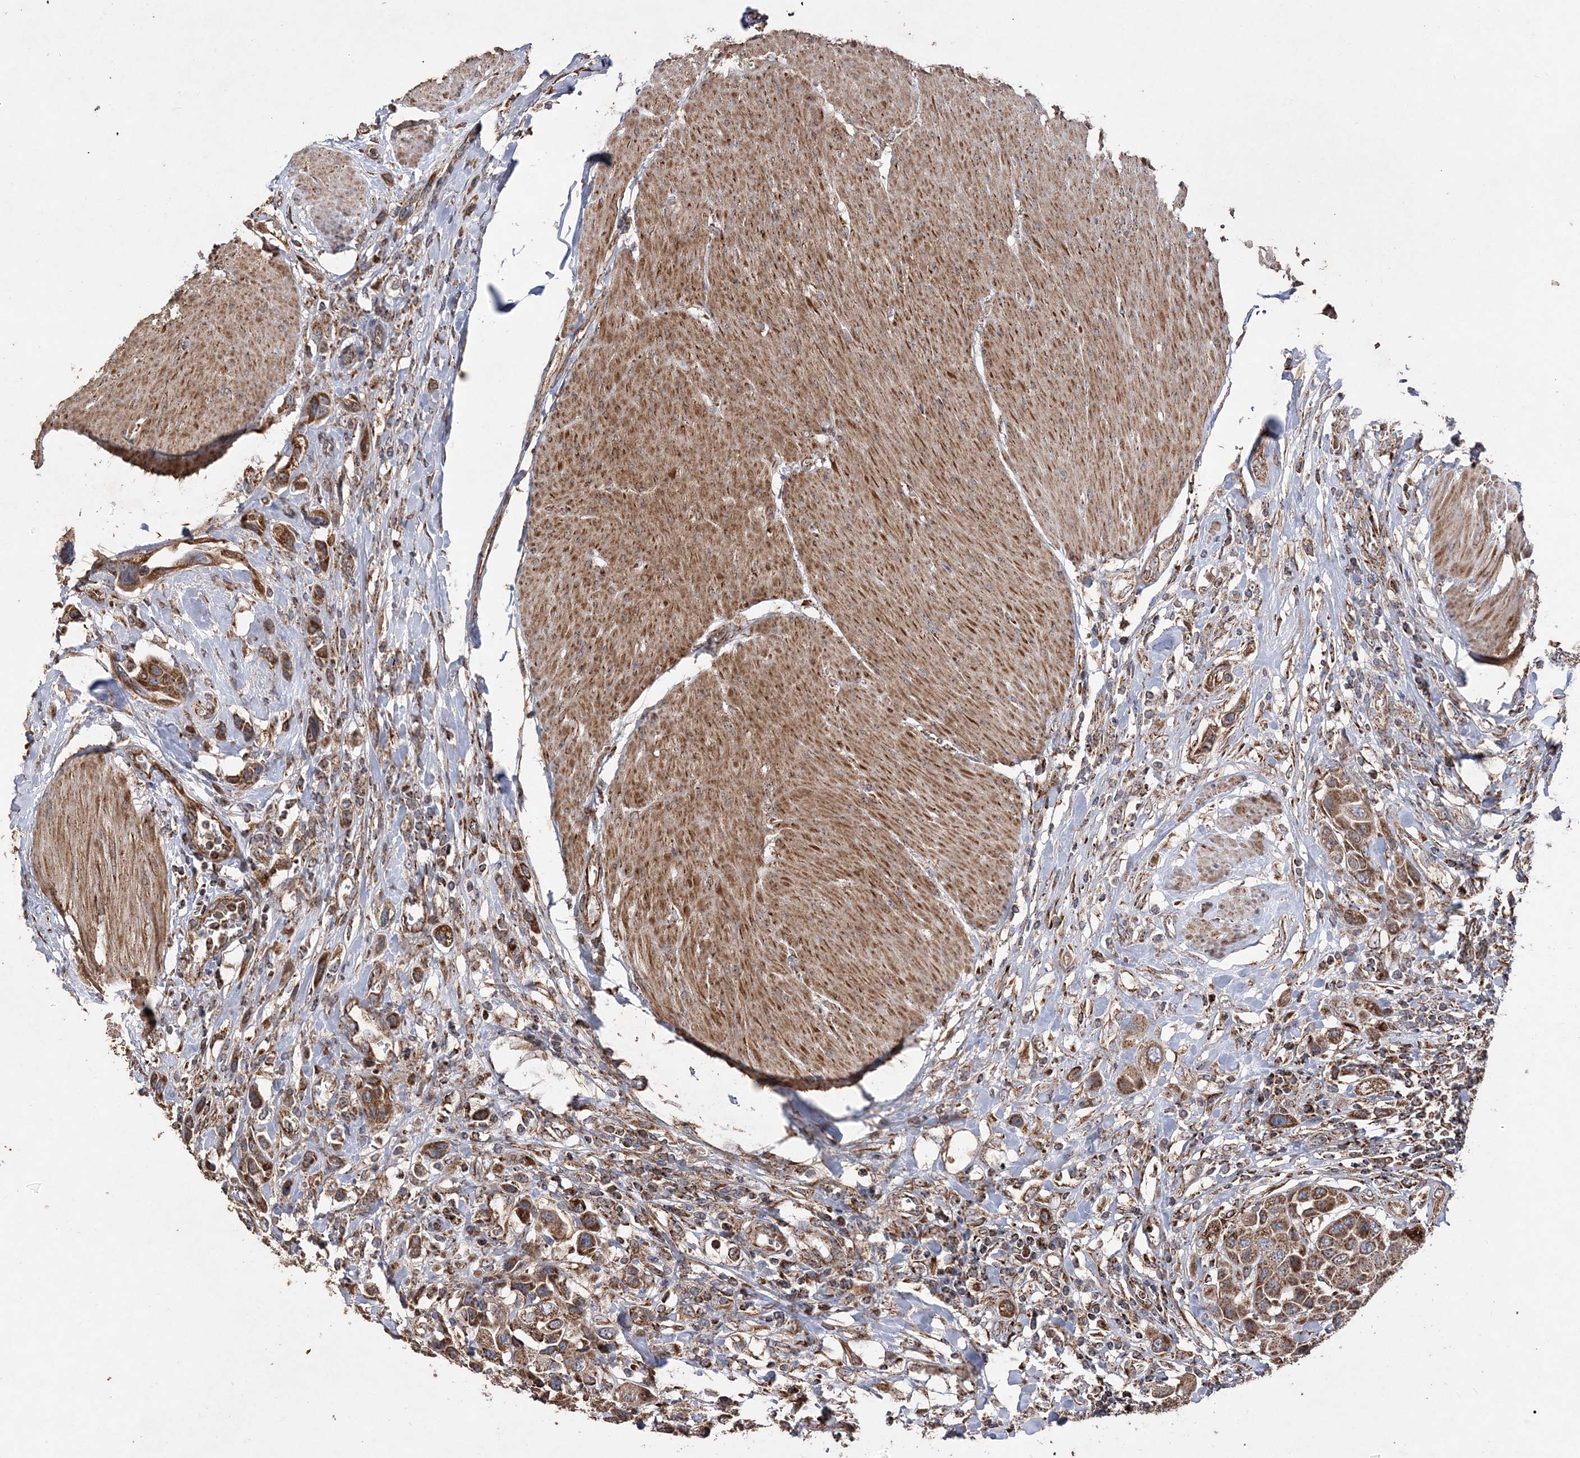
{"staining": {"intensity": "strong", "quantity": ">75%", "location": "cytoplasmic/membranous"}, "tissue": "urothelial cancer", "cell_type": "Tumor cells", "image_type": "cancer", "snomed": [{"axis": "morphology", "description": "Urothelial carcinoma, High grade"}, {"axis": "topography", "description": "Urinary bladder"}], "caption": "A brown stain labels strong cytoplasmic/membranous positivity of a protein in urothelial carcinoma (high-grade) tumor cells.", "gene": "POC5", "patient": {"sex": "male", "age": 50}}